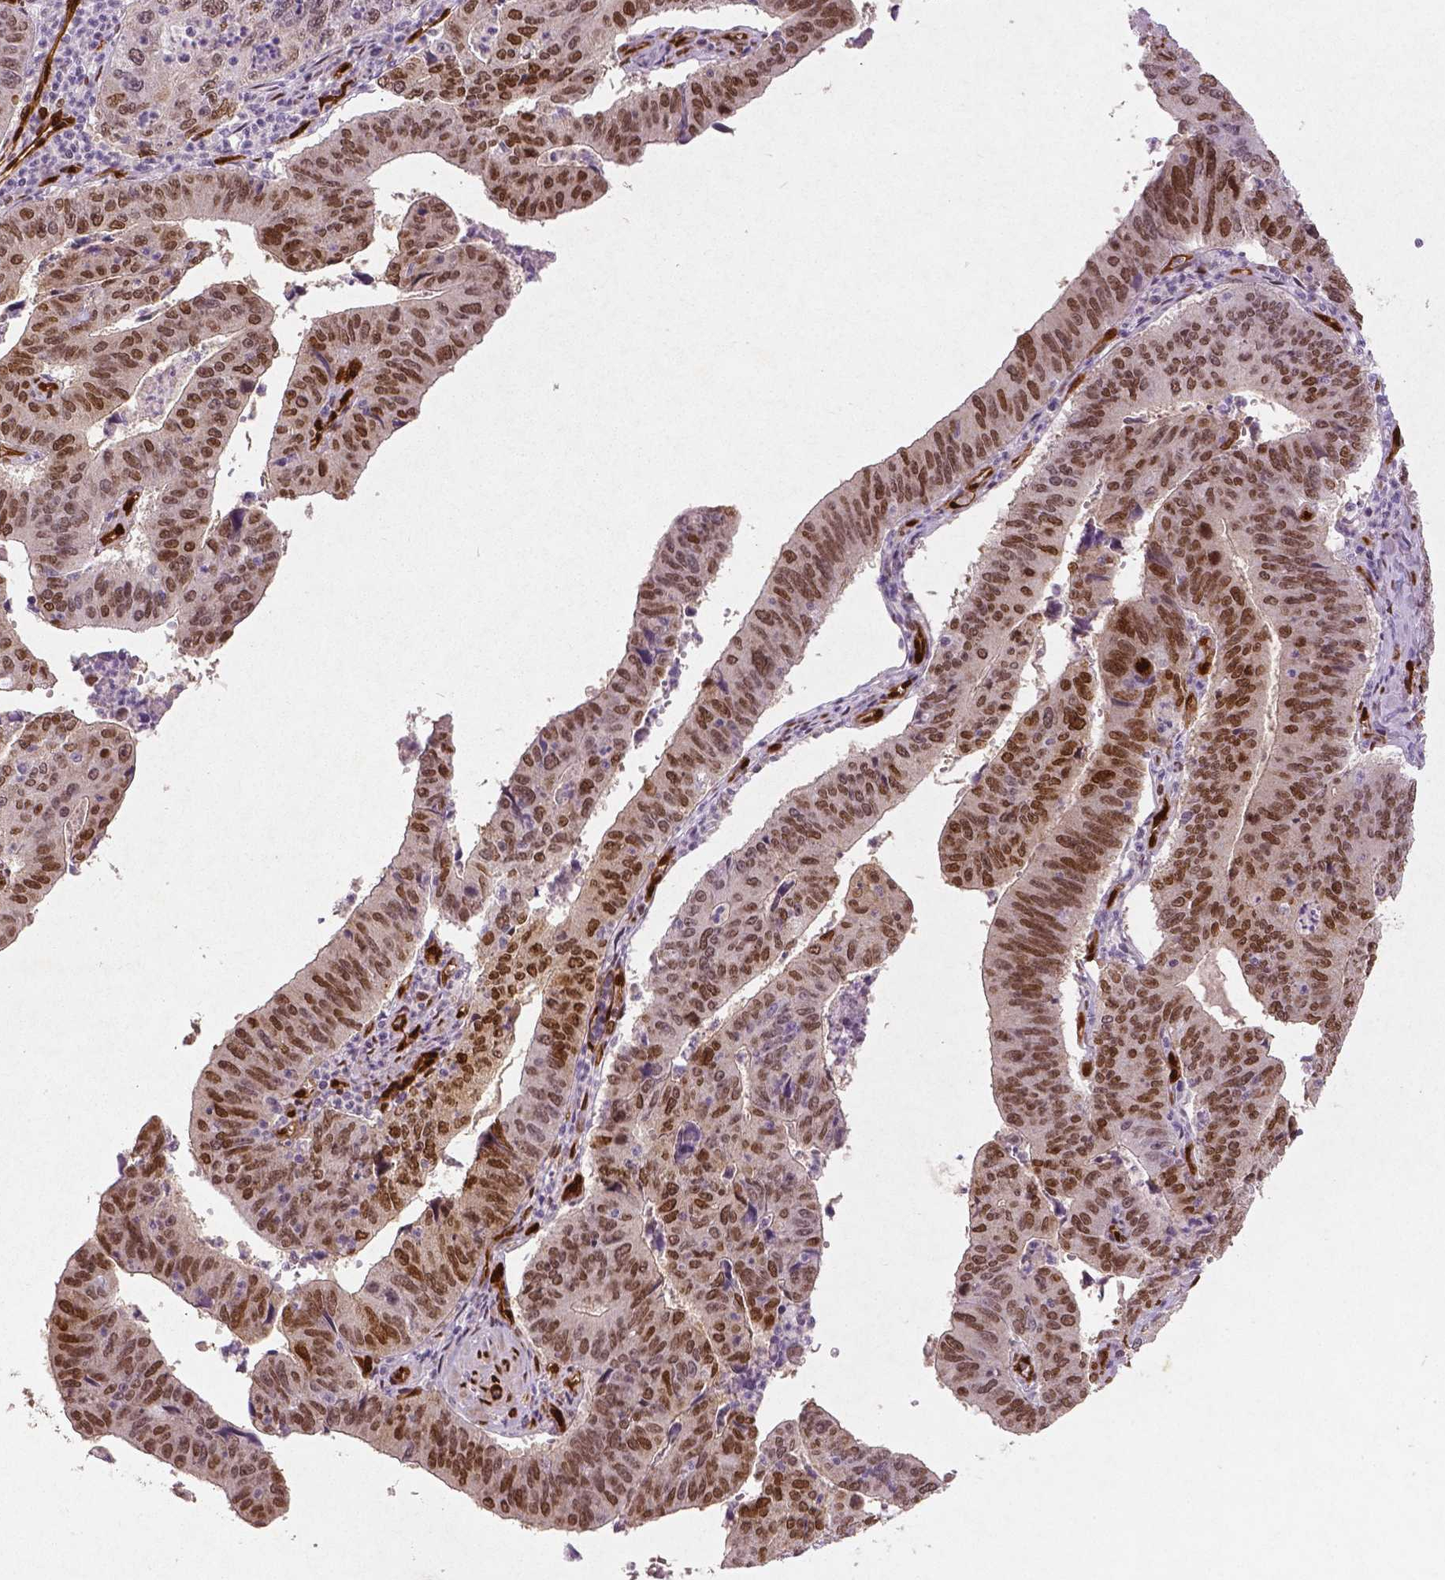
{"staining": {"intensity": "moderate", "quantity": ">75%", "location": "cytoplasmic/membranous,nuclear"}, "tissue": "stomach cancer", "cell_type": "Tumor cells", "image_type": "cancer", "snomed": [{"axis": "morphology", "description": "Adenocarcinoma, NOS"}, {"axis": "topography", "description": "Stomach"}], "caption": "Immunohistochemical staining of stomach cancer displays medium levels of moderate cytoplasmic/membranous and nuclear protein staining in approximately >75% of tumor cells.", "gene": "WWTR1", "patient": {"sex": "male", "age": 59}}